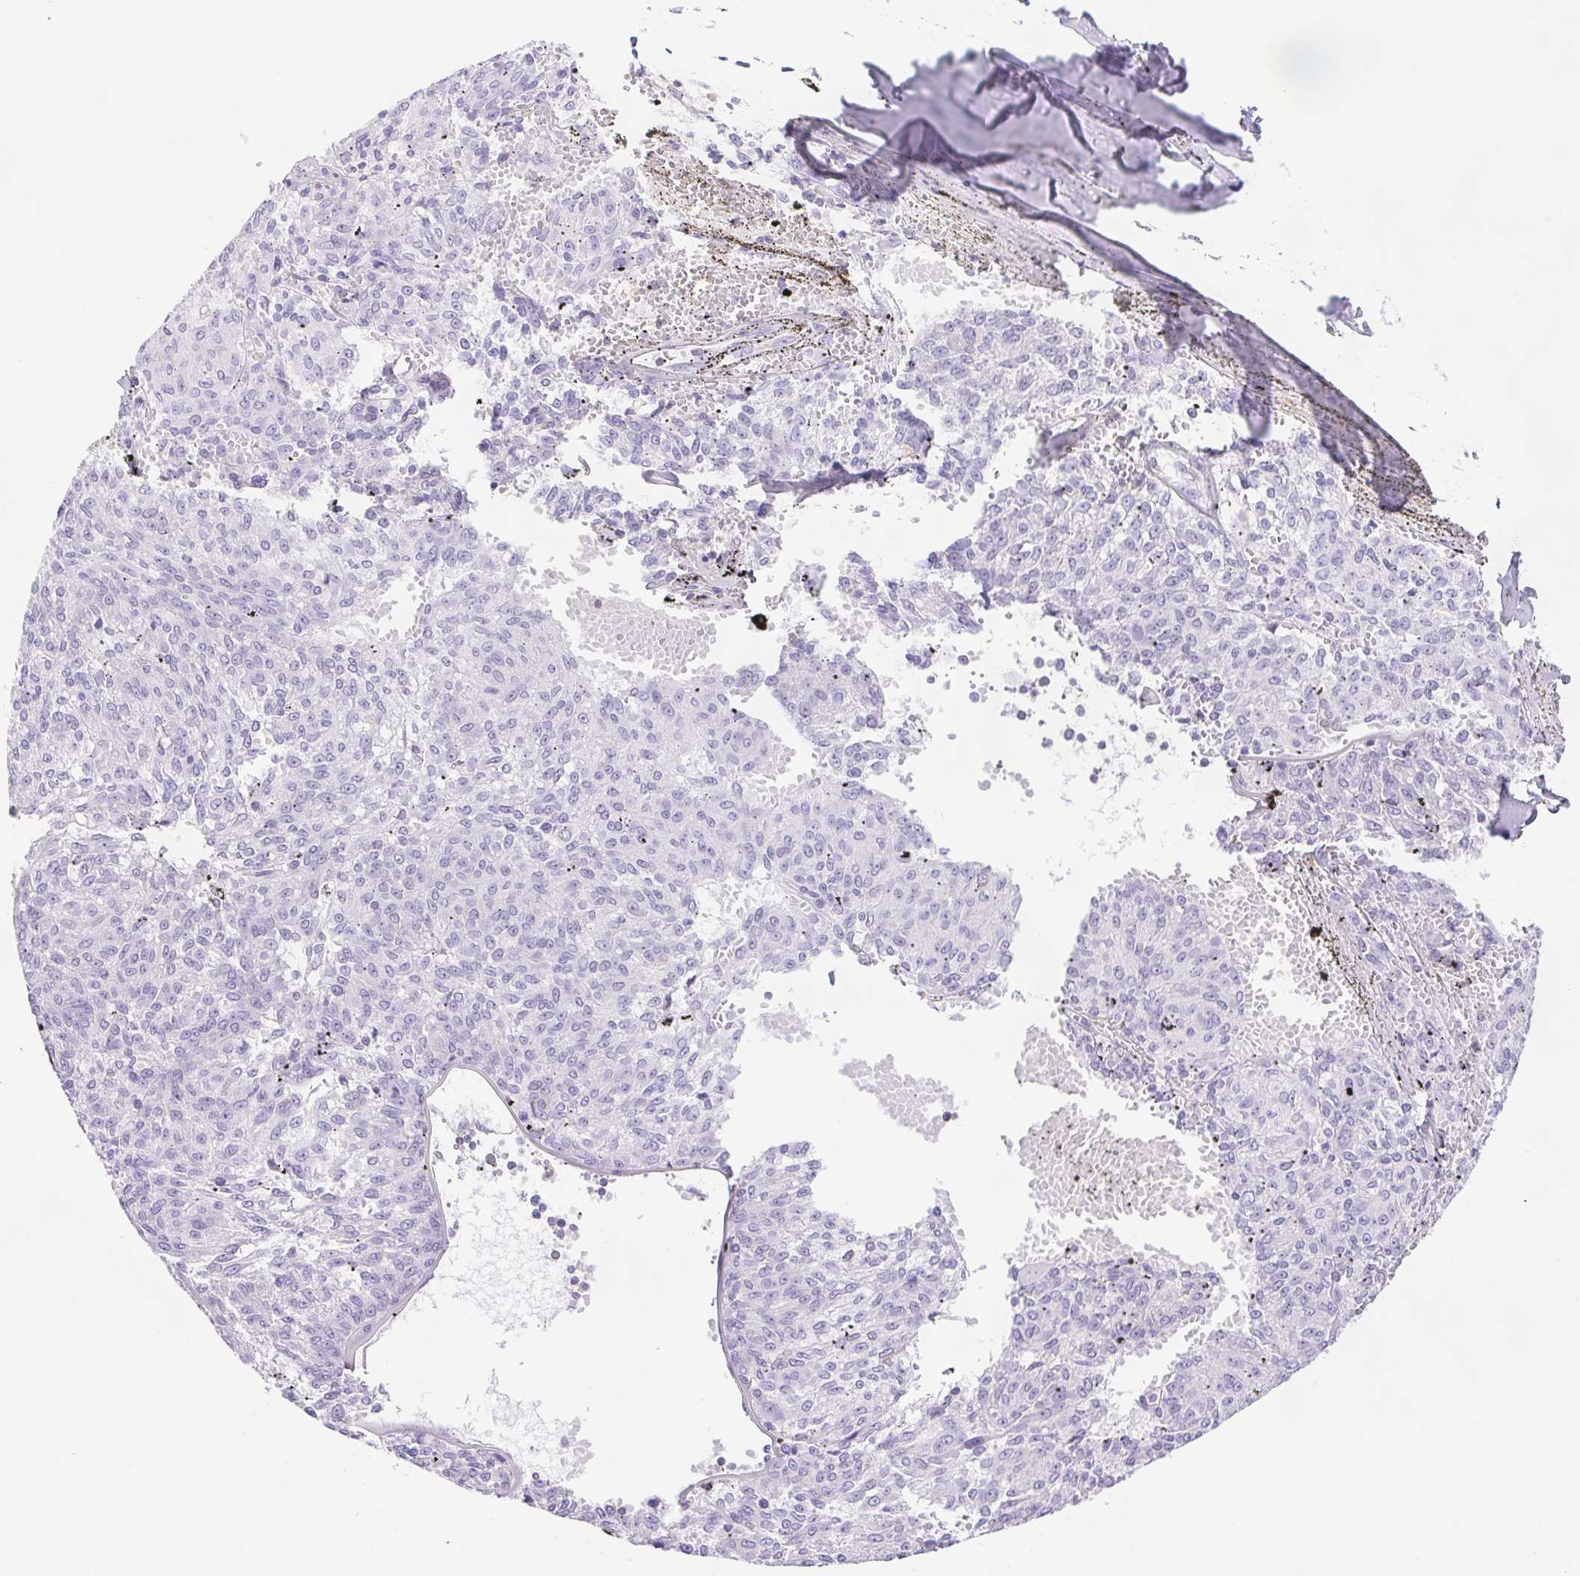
{"staining": {"intensity": "negative", "quantity": "none", "location": "none"}, "tissue": "melanoma", "cell_type": "Tumor cells", "image_type": "cancer", "snomed": [{"axis": "morphology", "description": "Malignant melanoma, NOS"}, {"axis": "topography", "description": "Skin"}], "caption": "Tumor cells are negative for brown protein staining in melanoma. (DAB immunohistochemistry with hematoxylin counter stain).", "gene": "SYNPR", "patient": {"sex": "female", "age": 72}}